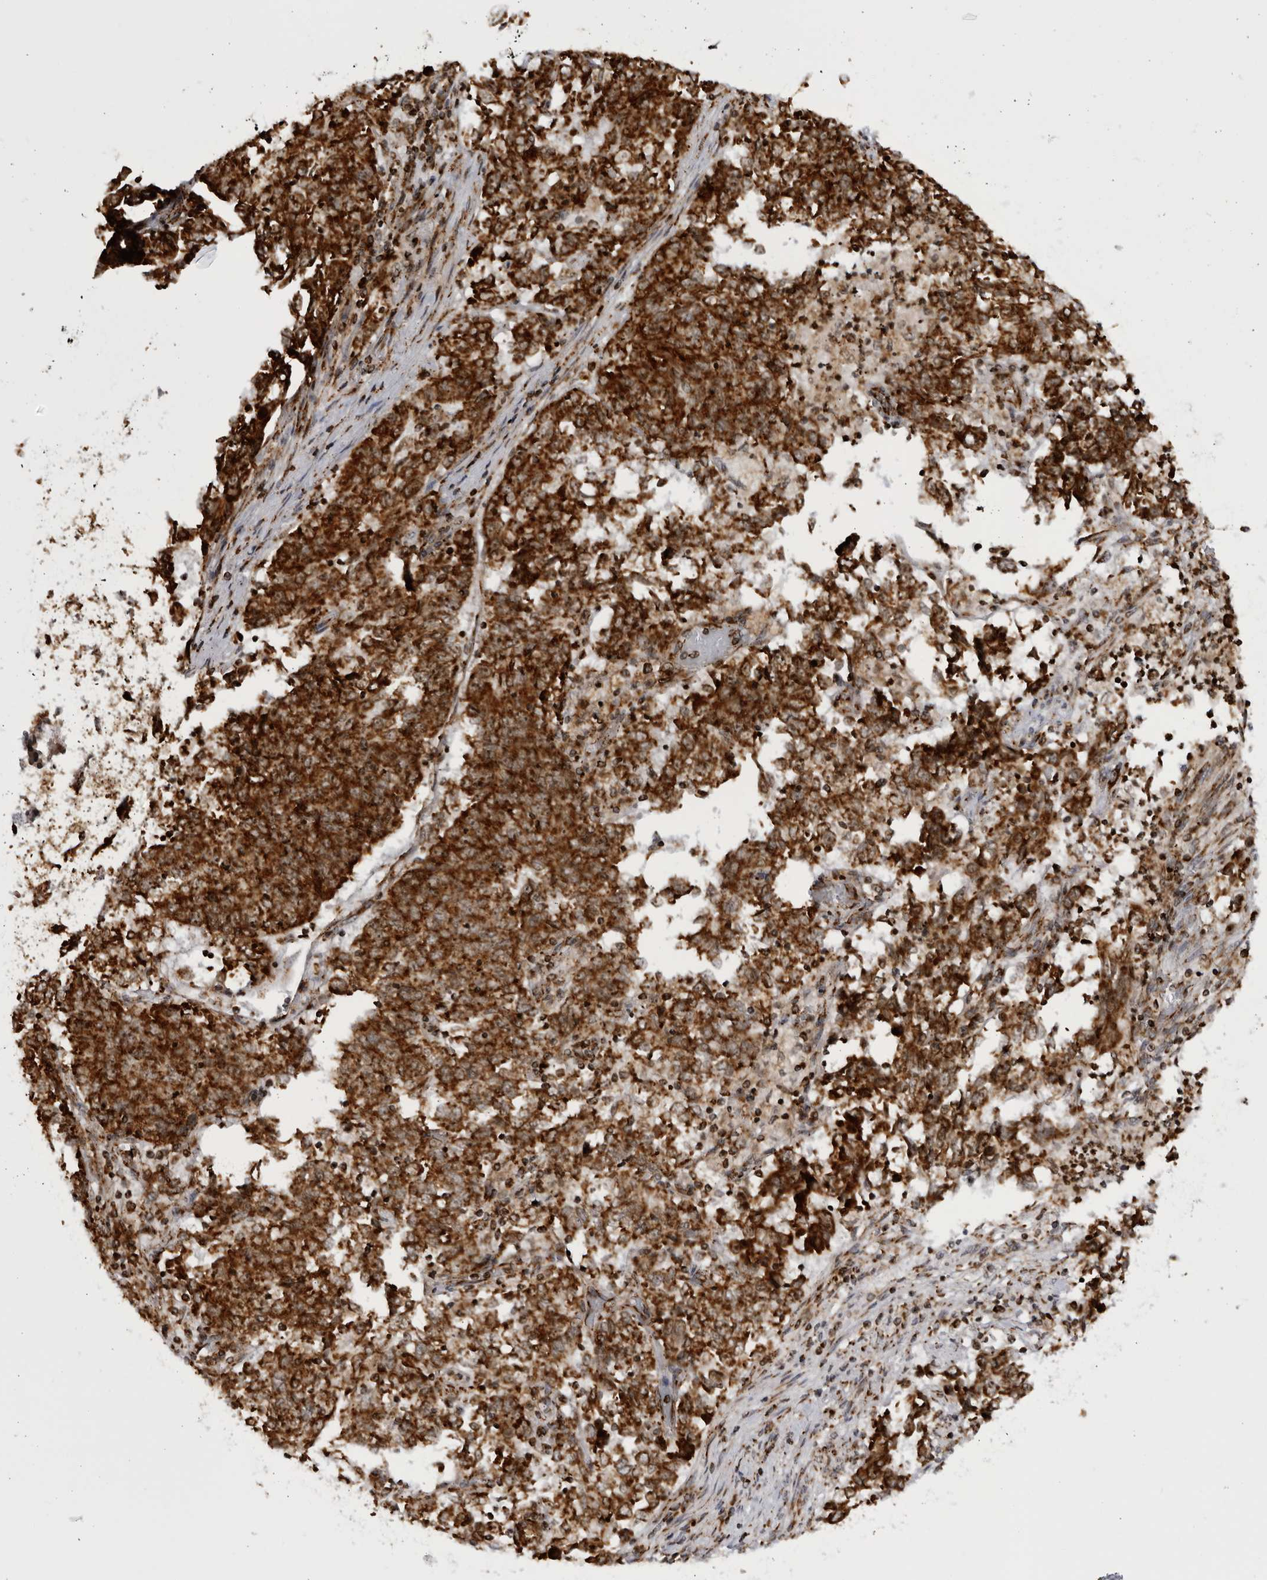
{"staining": {"intensity": "strong", "quantity": ">75%", "location": "cytoplasmic/membranous"}, "tissue": "endometrial cancer", "cell_type": "Tumor cells", "image_type": "cancer", "snomed": [{"axis": "morphology", "description": "Adenocarcinoma, NOS"}, {"axis": "topography", "description": "Endometrium"}], "caption": "High-power microscopy captured an immunohistochemistry micrograph of endometrial adenocarcinoma, revealing strong cytoplasmic/membranous expression in about >75% of tumor cells.", "gene": "RBM34", "patient": {"sex": "female", "age": 80}}